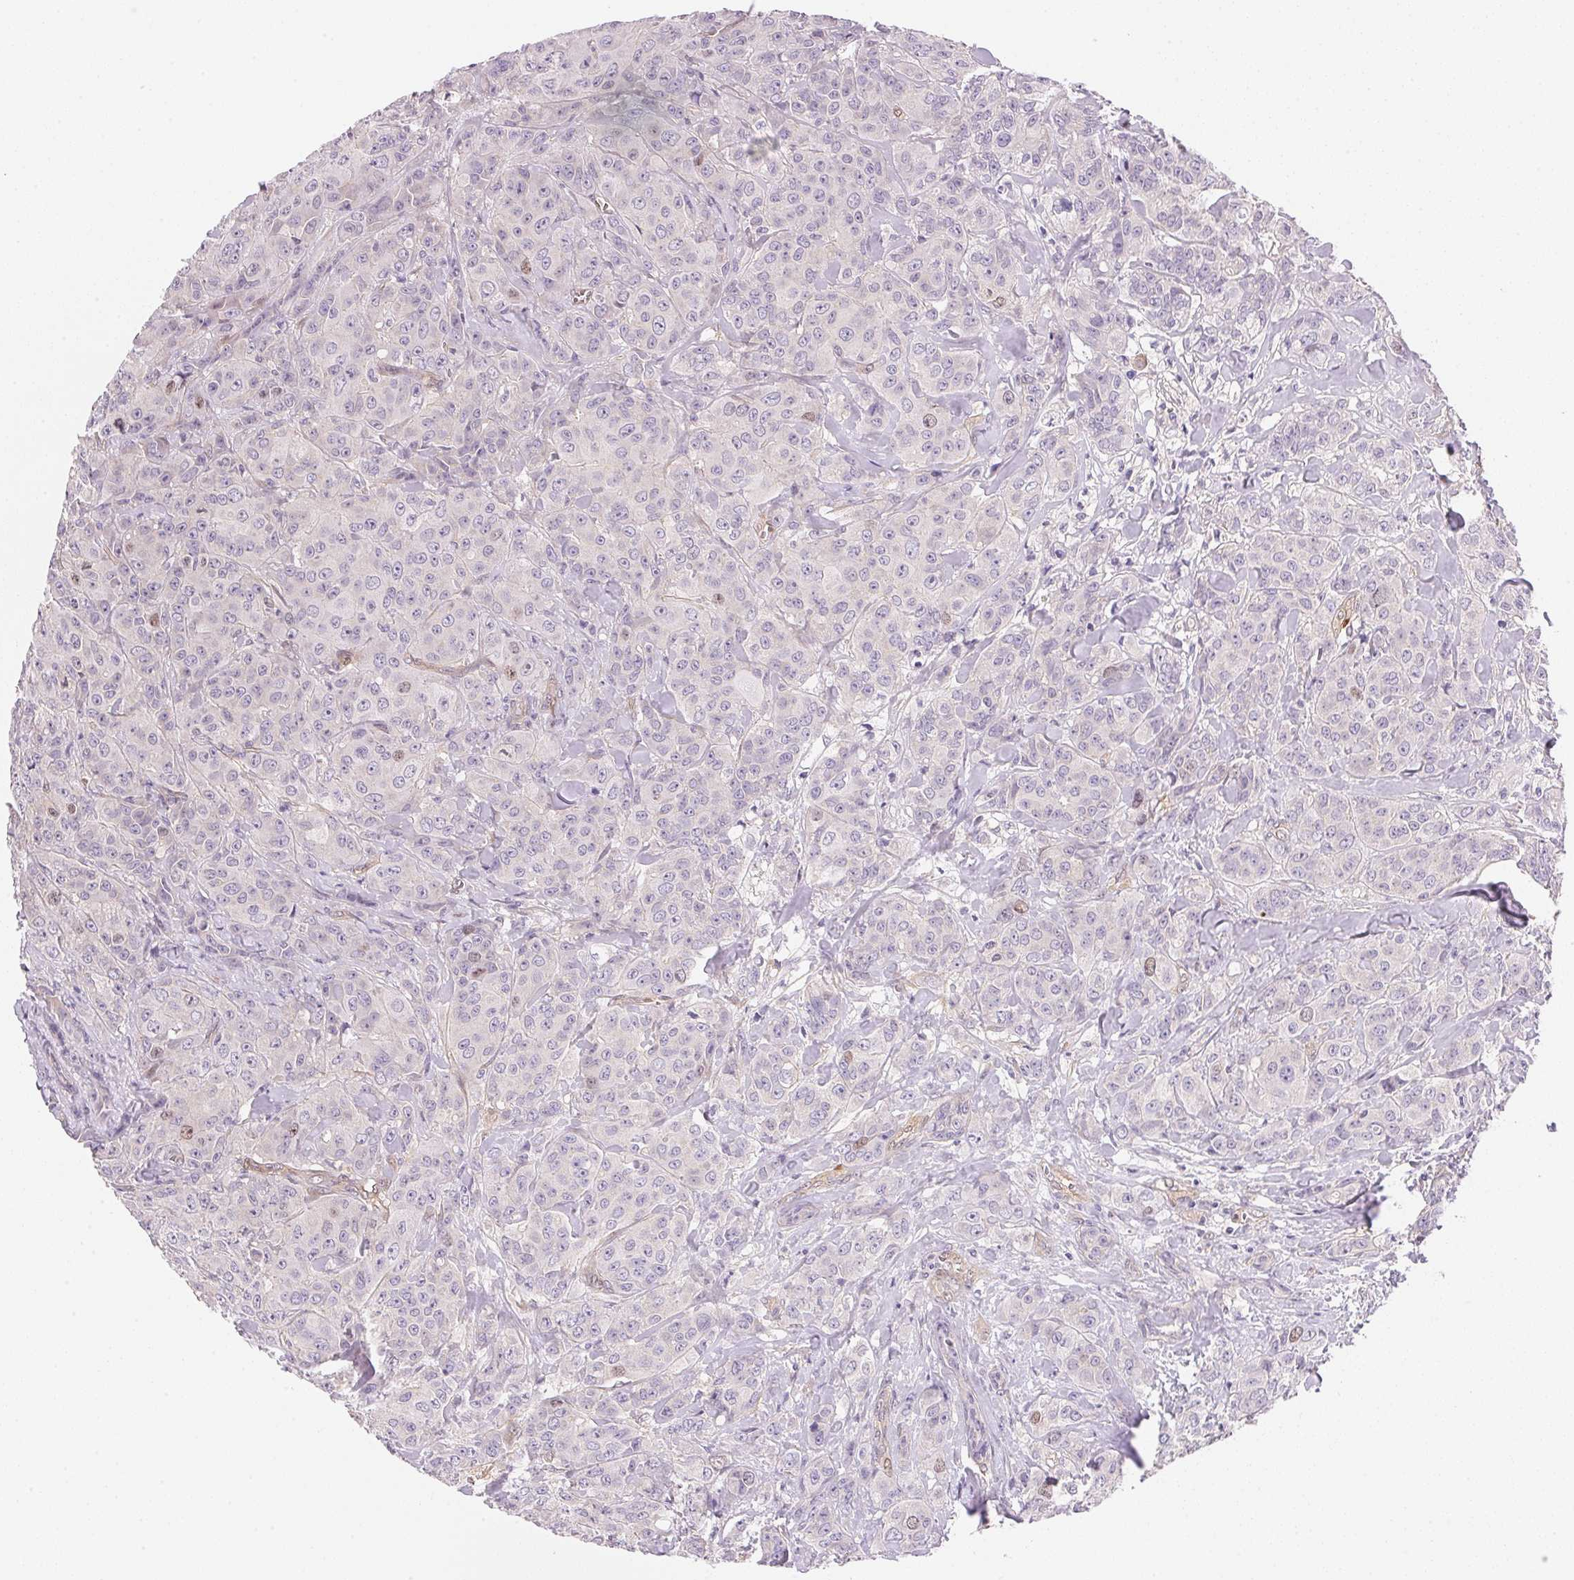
{"staining": {"intensity": "weak", "quantity": "<25%", "location": "nuclear"}, "tissue": "breast cancer", "cell_type": "Tumor cells", "image_type": "cancer", "snomed": [{"axis": "morphology", "description": "Normal tissue, NOS"}, {"axis": "morphology", "description": "Duct carcinoma"}, {"axis": "topography", "description": "Breast"}], "caption": "Tumor cells are negative for brown protein staining in breast cancer.", "gene": "SMTN", "patient": {"sex": "female", "age": 43}}